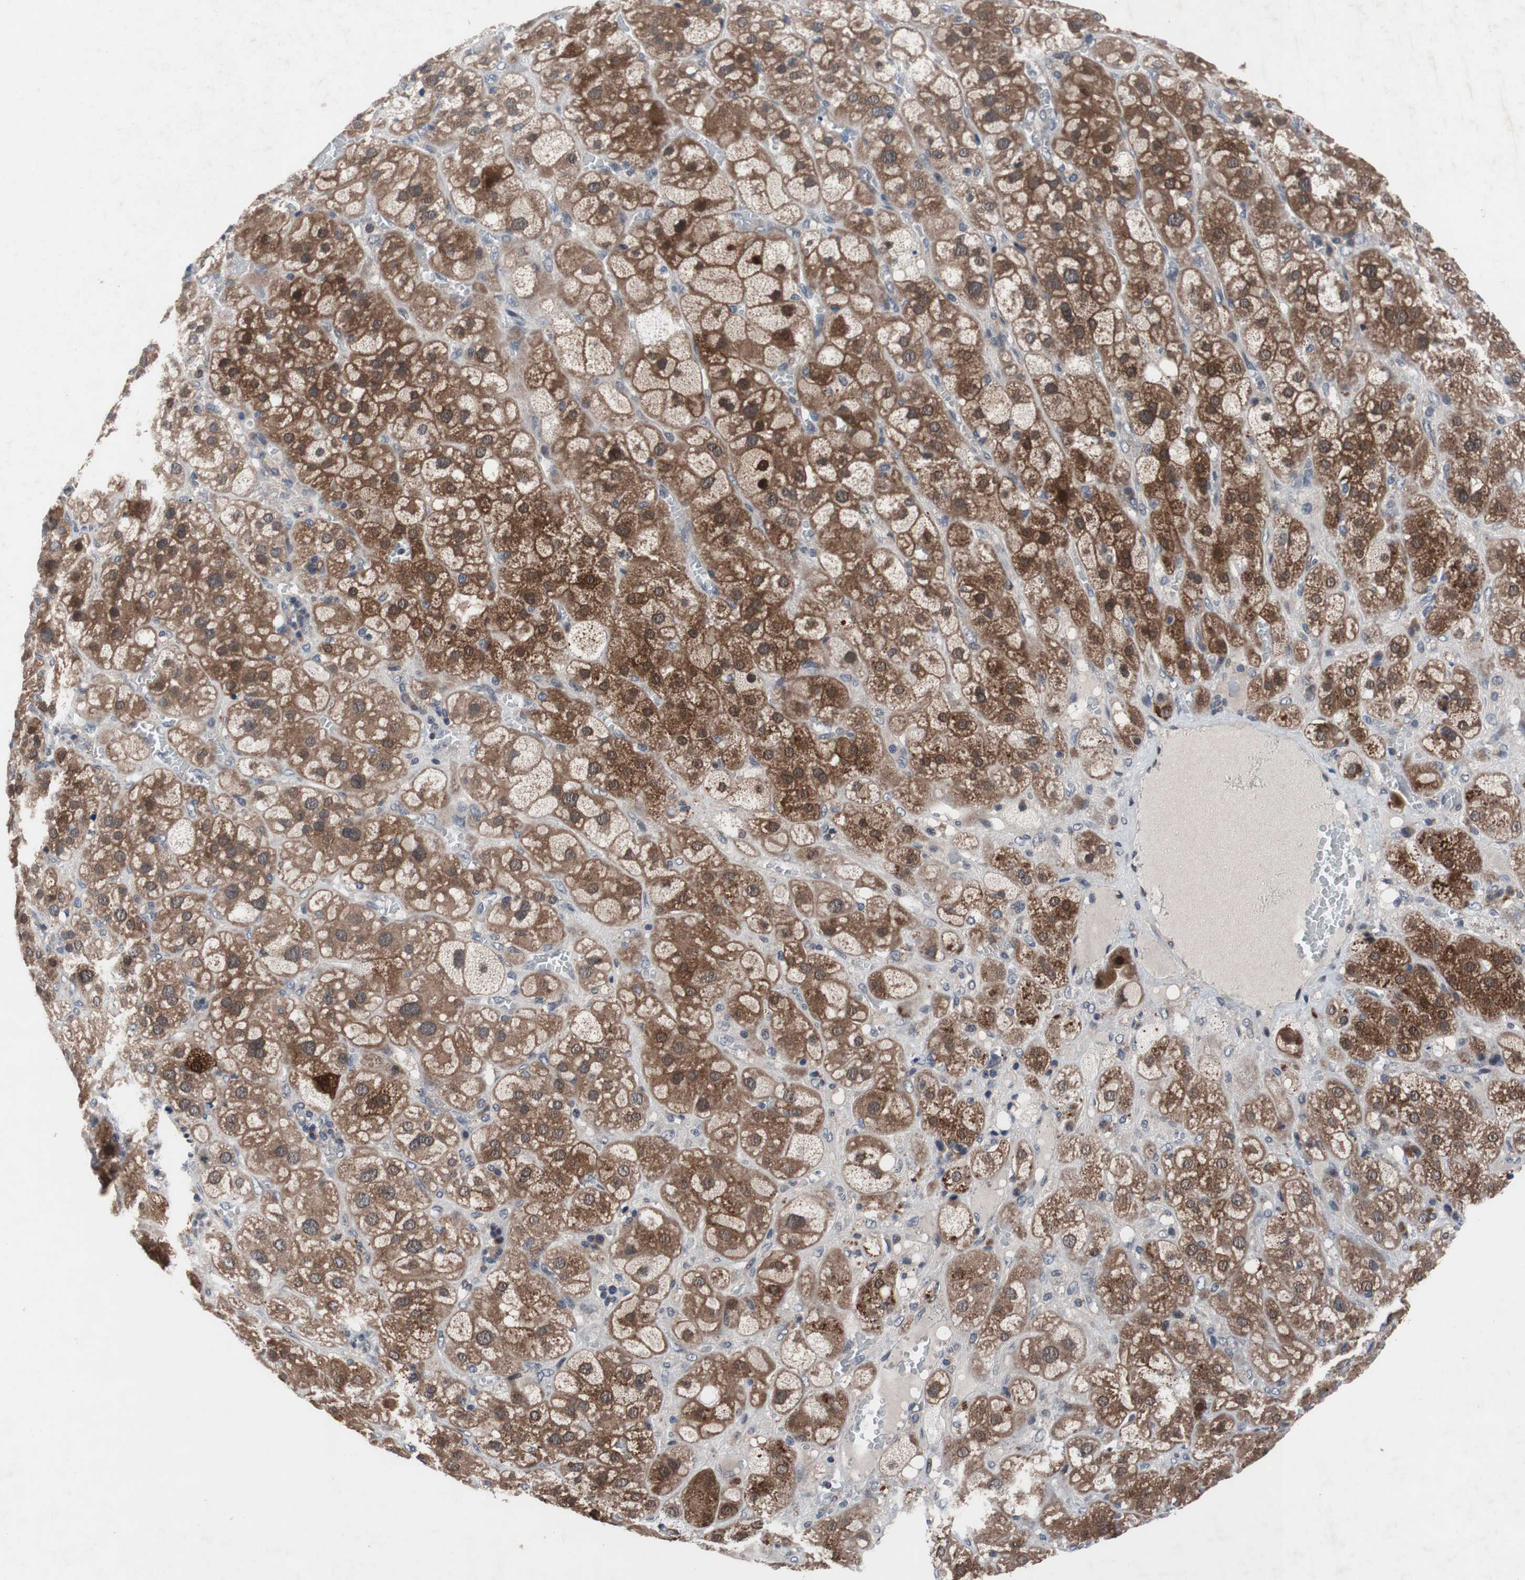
{"staining": {"intensity": "strong", "quantity": "25%-75%", "location": "cytoplasmic/membranous,nuclear"}, "tissue": "adrenal gland", "cell_type": "Glandular cells", "image_type": "normal", "snomed": [{"axis": "morphology", "description": "Normal tissue, NOS"}, {"axis": "topography", "description": "Adrenal gland"}], "caption": "Immunohistochemistry (DAB (3,3'-diaminobenzidine)) staining of unremarkable adrenal gland reveals strong cytoplasmic/membranous,nuclear protein positivity in approximately 25%-75% of glandular cells. Nuclei are stained in blue.", "gene": "MUTYH", "patient": {"sex": "female", "age": 47}}